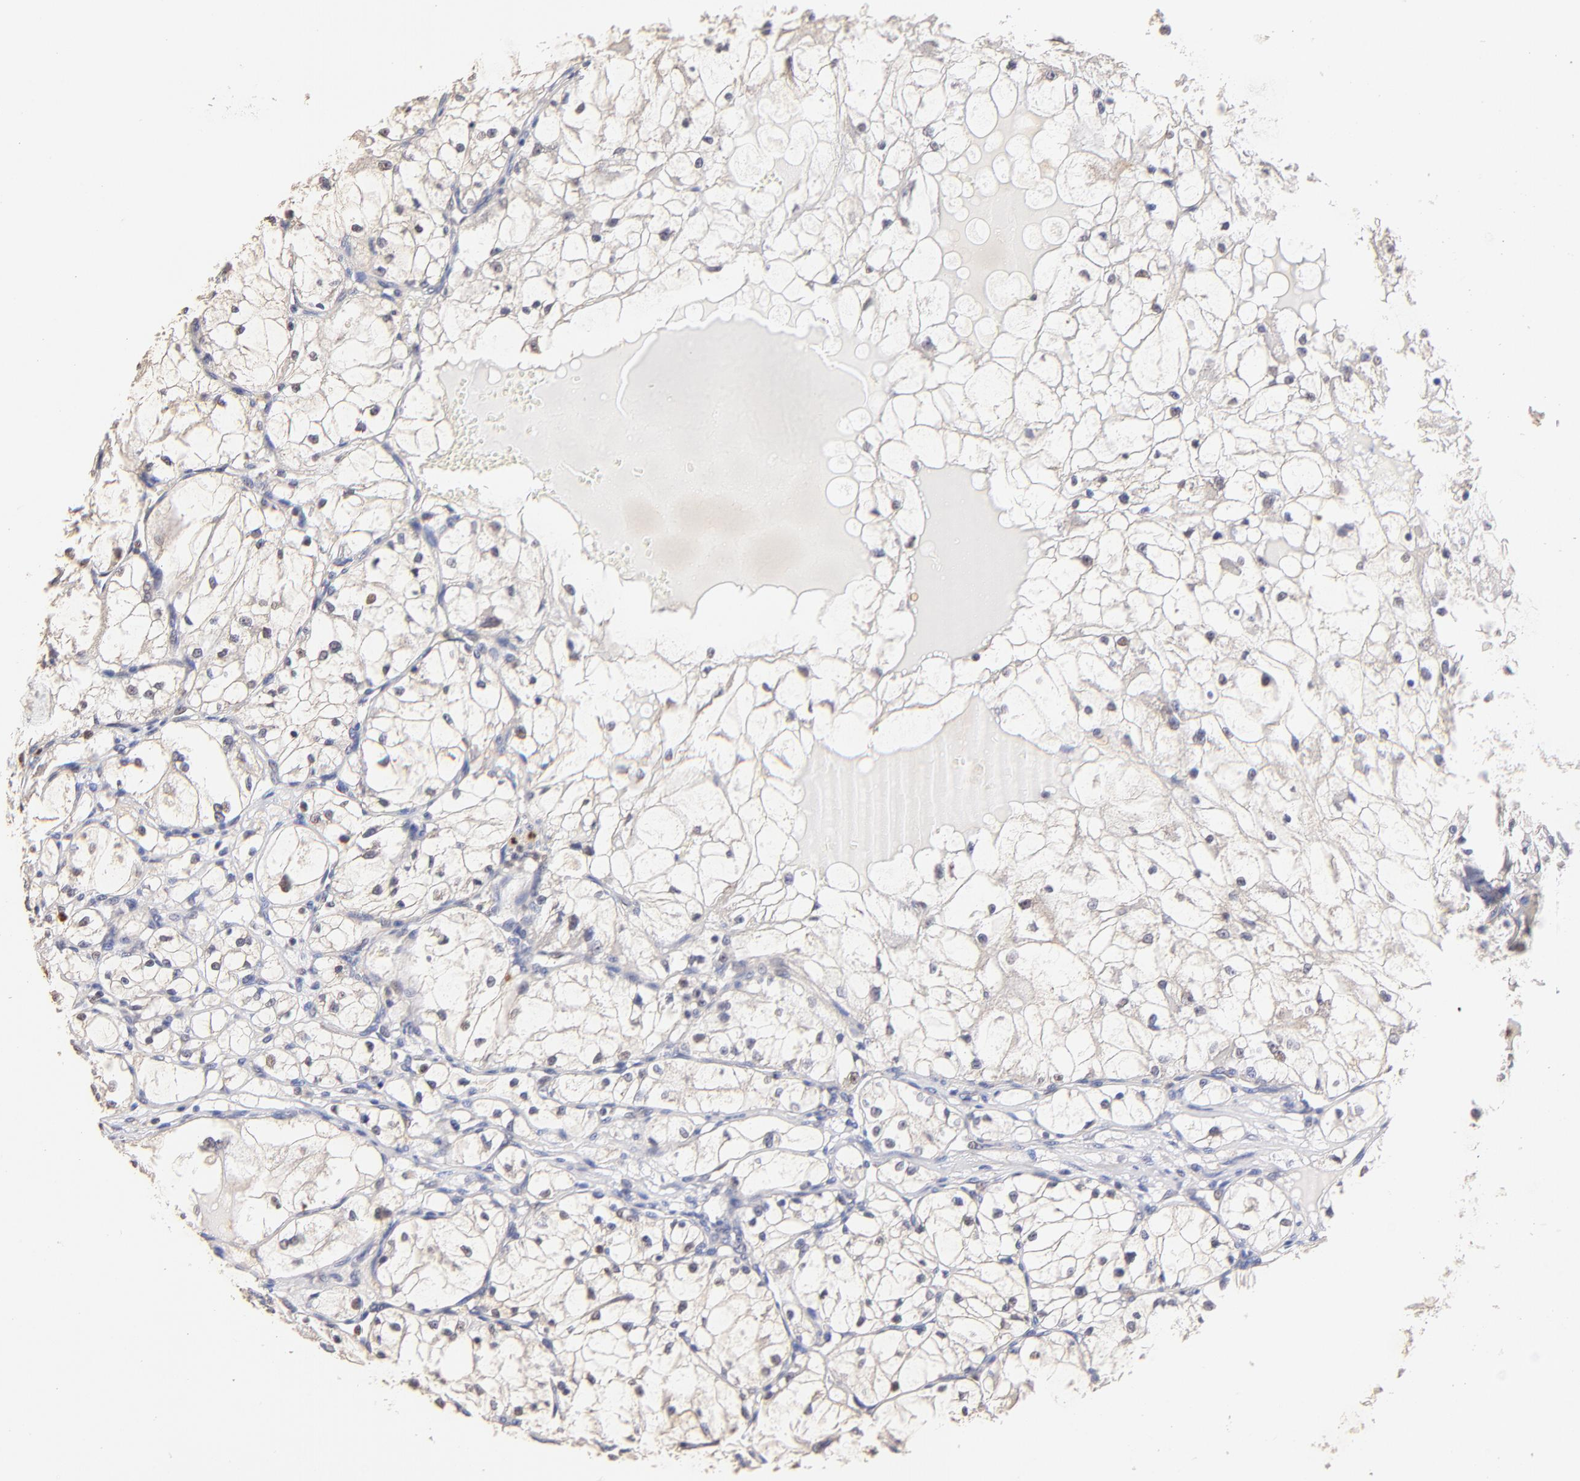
{"staining": {"intensity": "negative", "quantity": "none", "location": "none"}, "tissue": "renal cancer", "cell_type": "Tumor cells", "image_type": "cancer", "snomed": [{"axis": "morphology", "description": "Adenocarcinoma, NOS"}, {"axis": "topography", "description": "Kidney"}], "caption": "A histopathology image of human renal cancer (adenocarcinoma) is negative for staining in tumor cells.", "gene": "BBOF1", "patient": {"sex": "male", "age": 61}}